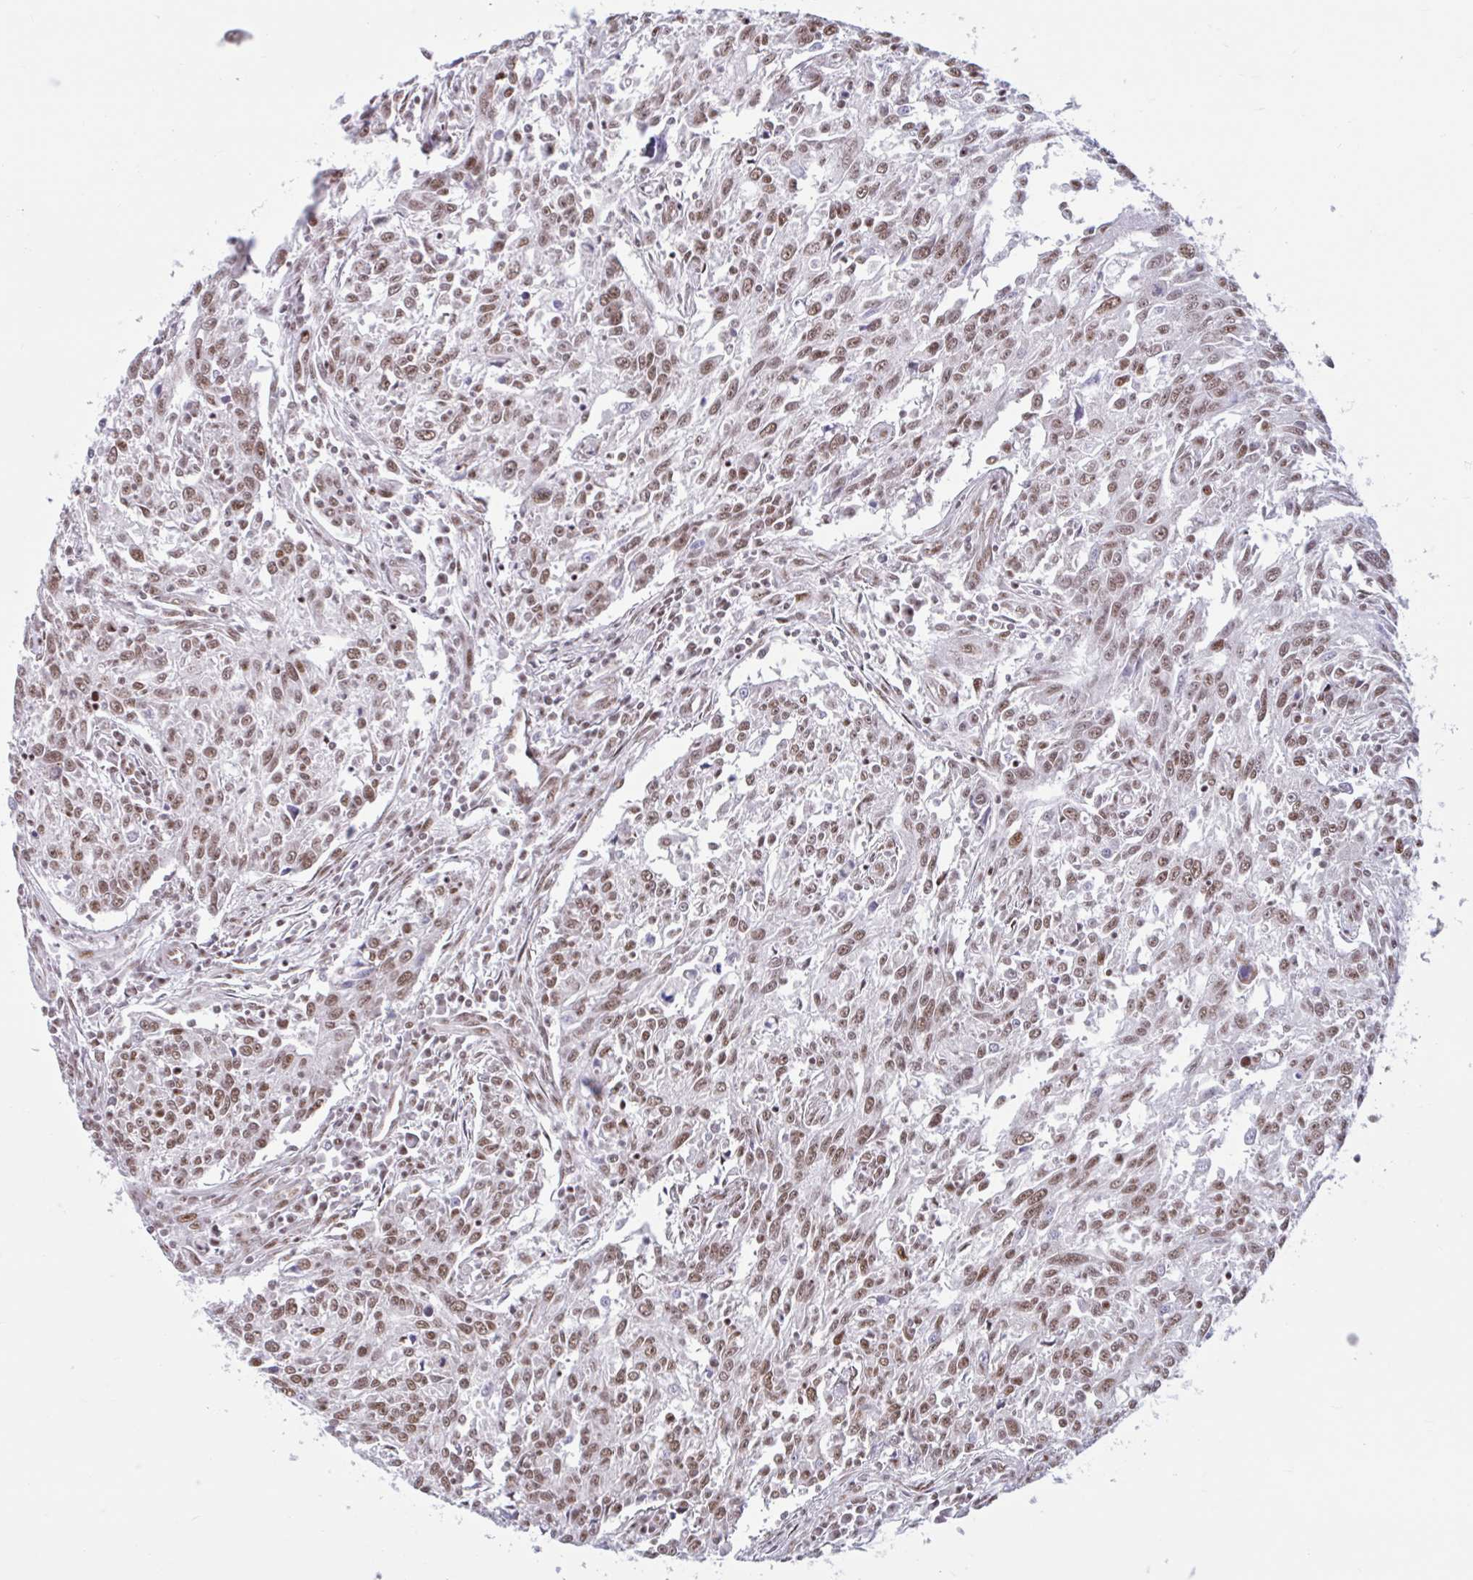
{"staining": {"intensity": "moderate", "quantity": ">75%", "location": "nuclear"}, "tissue": "breast cancer", "cell_type": "Tumor cells", "image_type": "cancer", "snomed": [{"axis": "morphology", "description": "Duct carcinoma"}, {"axis": "topography", "description": "Breast"}], "caption": "Protein expression analysis of human intraductal carcinoma (breast) reveals moderate nuclear expression in approximately >75% of tumor cells.", "gene": "RBL1", "patient": {"sex": "female", "age": 50}}